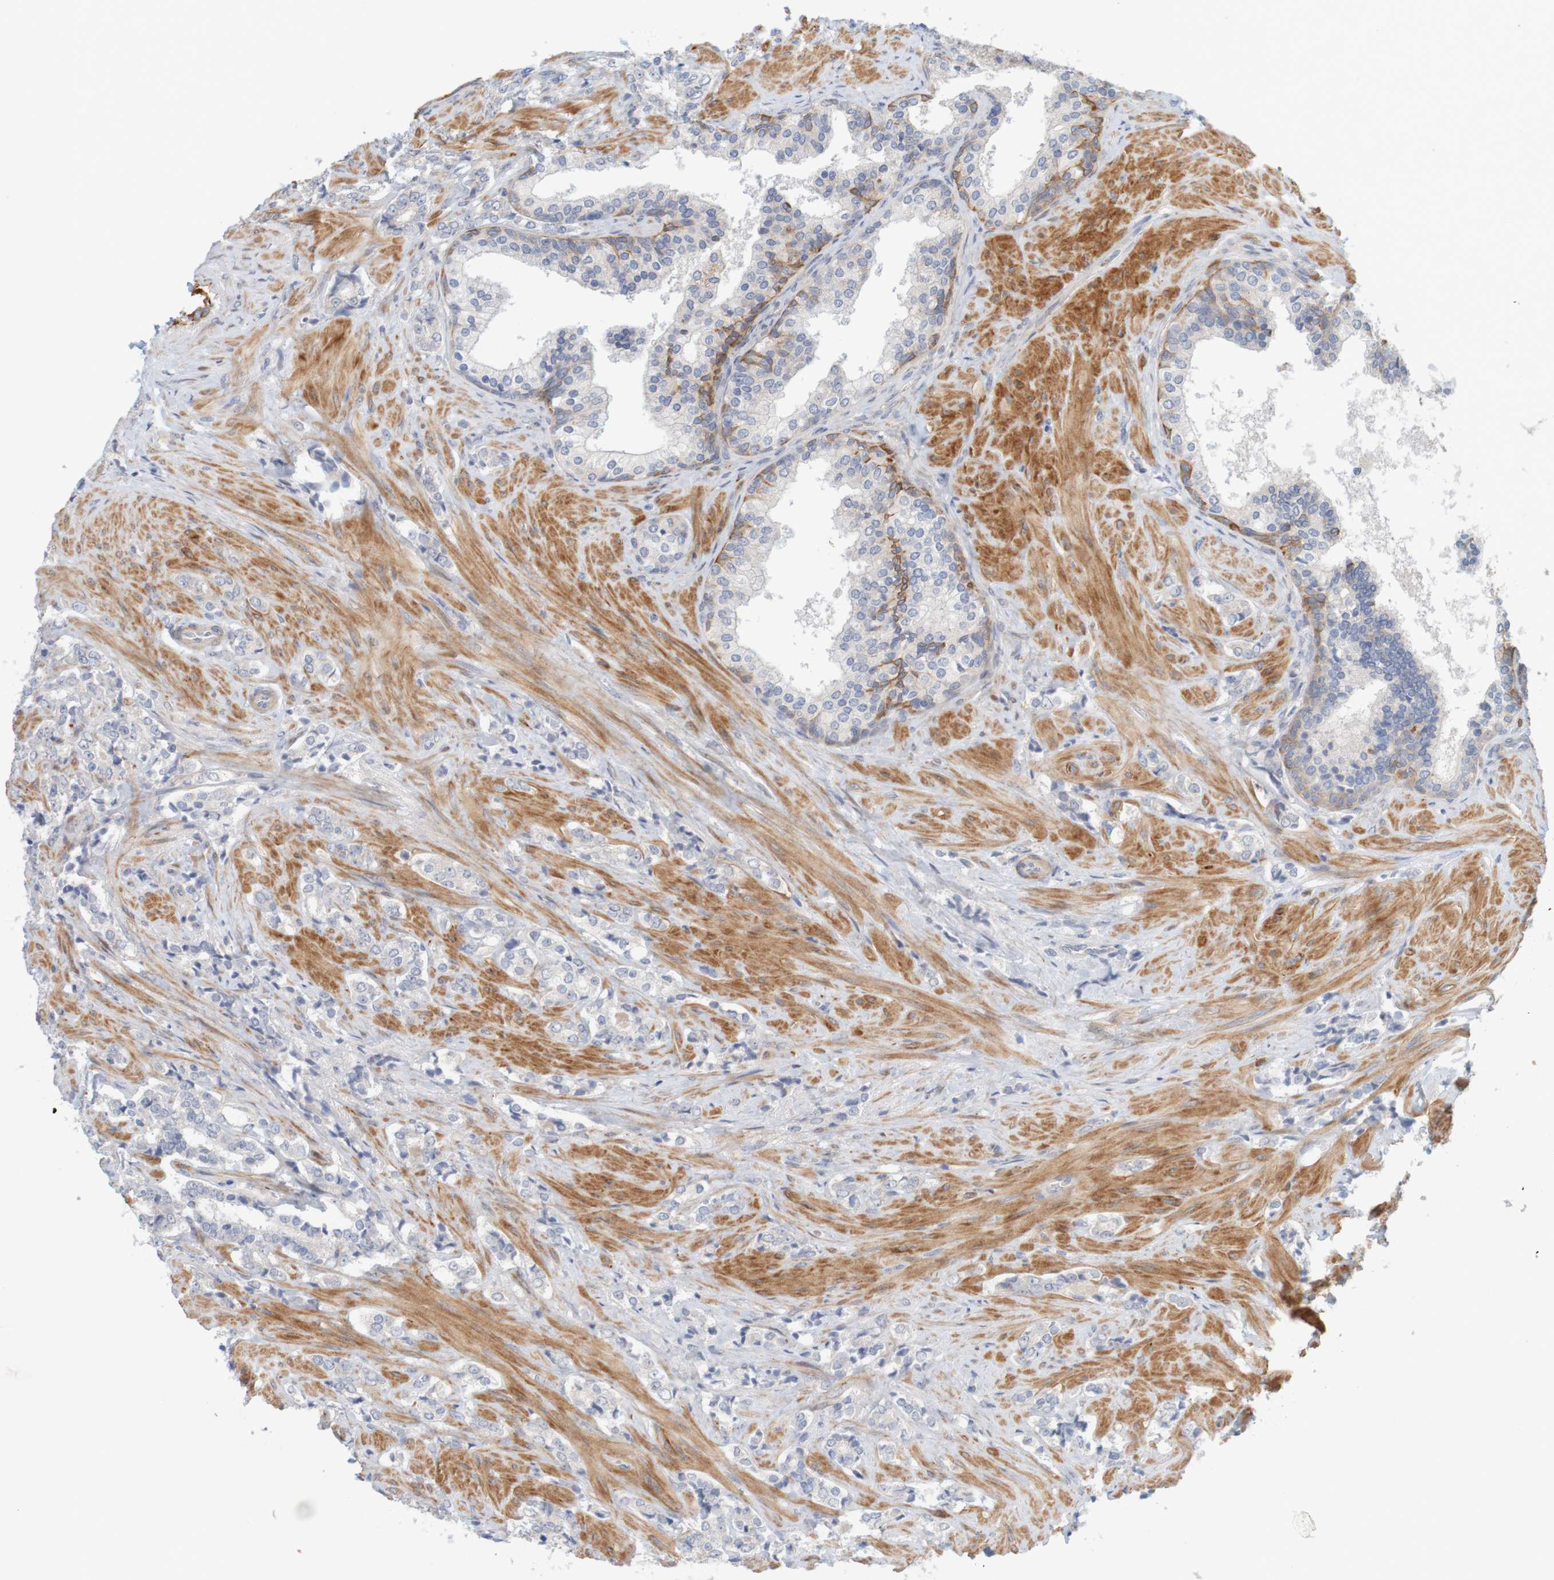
{"staining": {"intensity": "negative", "quantity": "none", "location": "none"}, "tissue": "prostate cancer", "cell_type": "Tumor cells", "image_type": "cancer", "snomed": [{"axis": "morphology", "description": "Adenocarcinoma, Low grade"}, {"axis": "topography", "description": "Prostate"}], "caption": "Prostate cancer (adenocarcinoma (low-grade)) stained for a protein using IHC exhibits no positivity tumor cells.", "gene": "KRT23", "patient": {"sex": "male", "age": 60}}